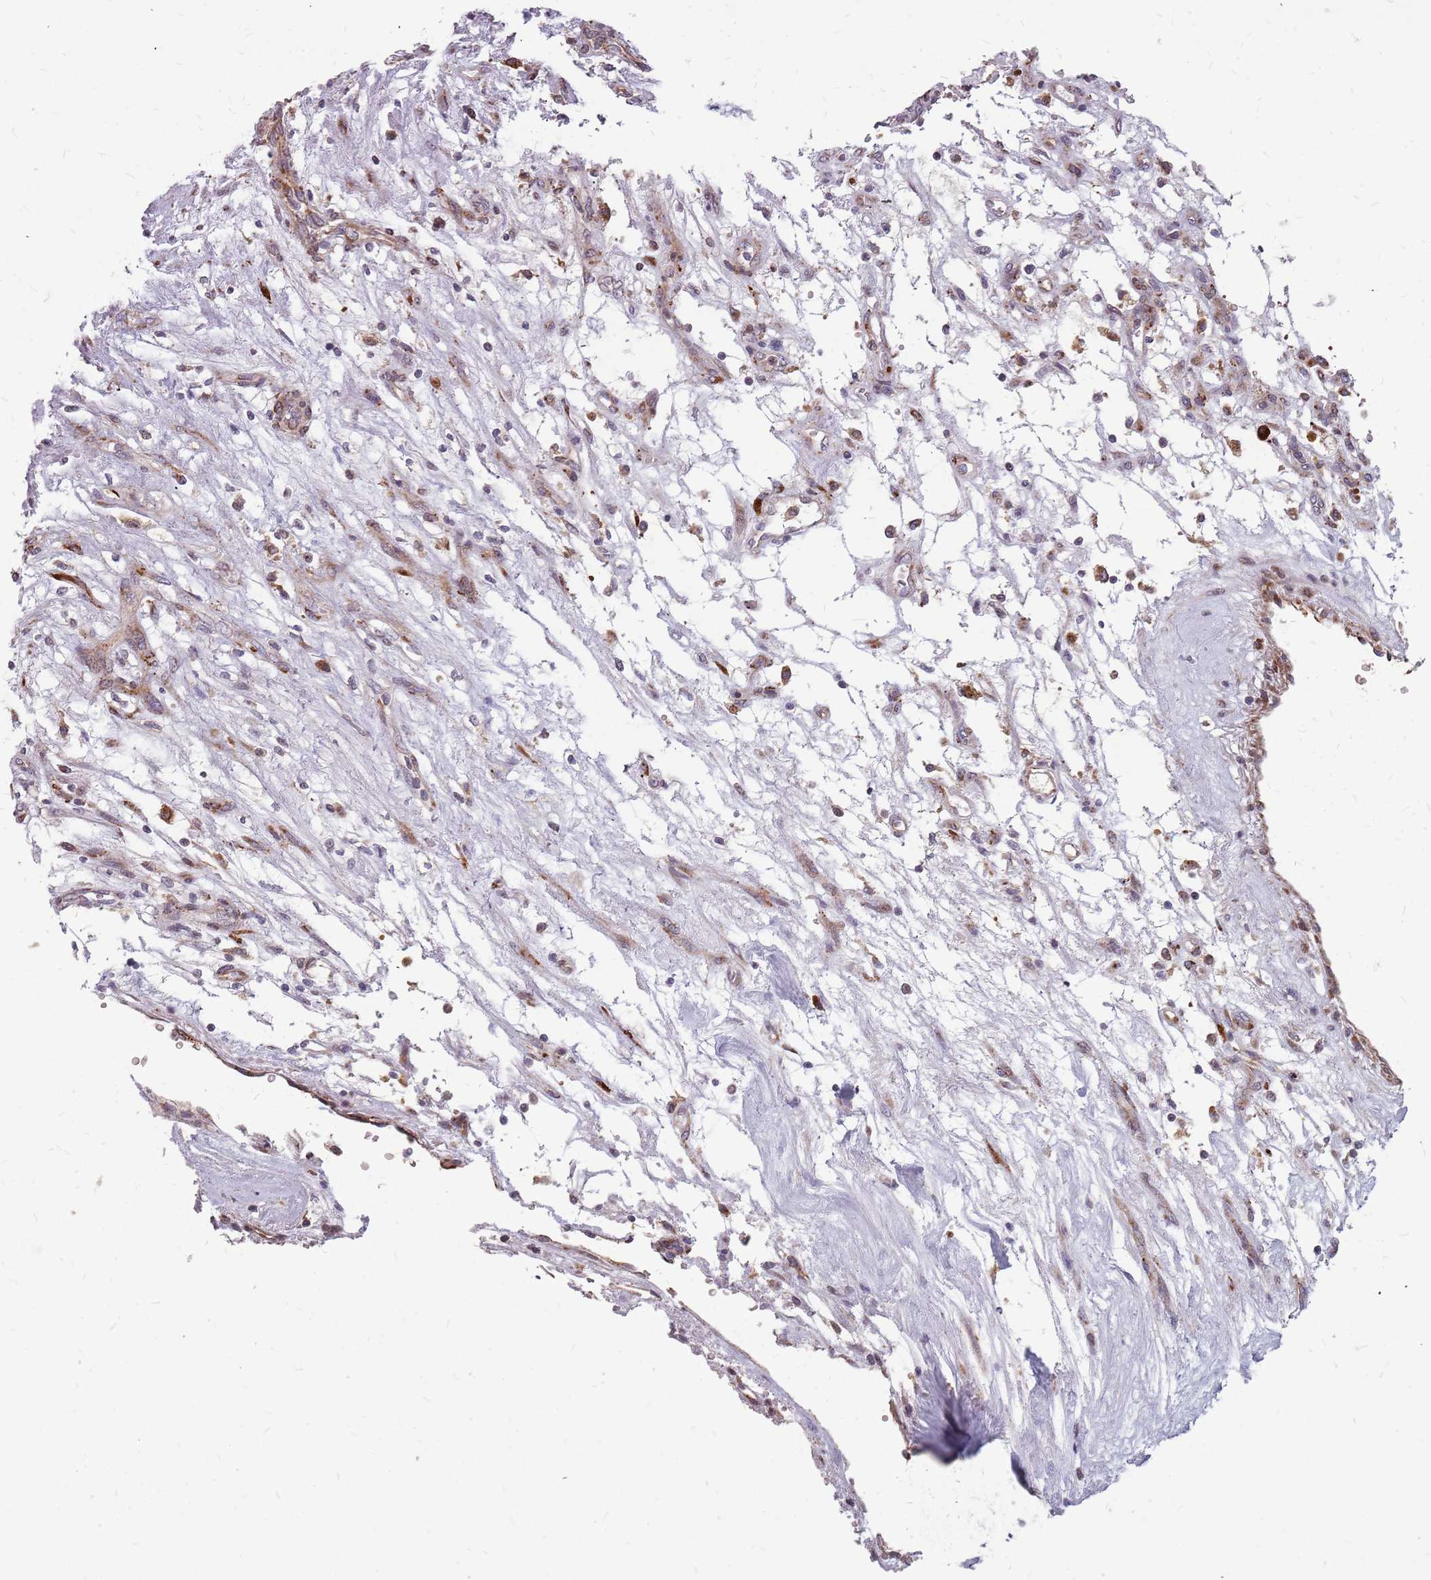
{"staining": {"intensity": "moderate", "quantity": "<25%", "location": "cytoplasmic/membranous"}, "tissue": "renal cancer", "cell_type": "Tumor cells", "image_type": "cancer", "snomed": [{"axis": "morphology", "description": "Adenocarcinoma, NOS"}, {"axis": "topography", "description": "Kidney"}], "caption": "Protein expression analysis of renal cancer (adenocarcinoma) shows moderate cytoplasmic/membranous positivity in about <25% of tumor cells.", "gene": "NME4", "patient": {"sex": "female", "age": 57}}